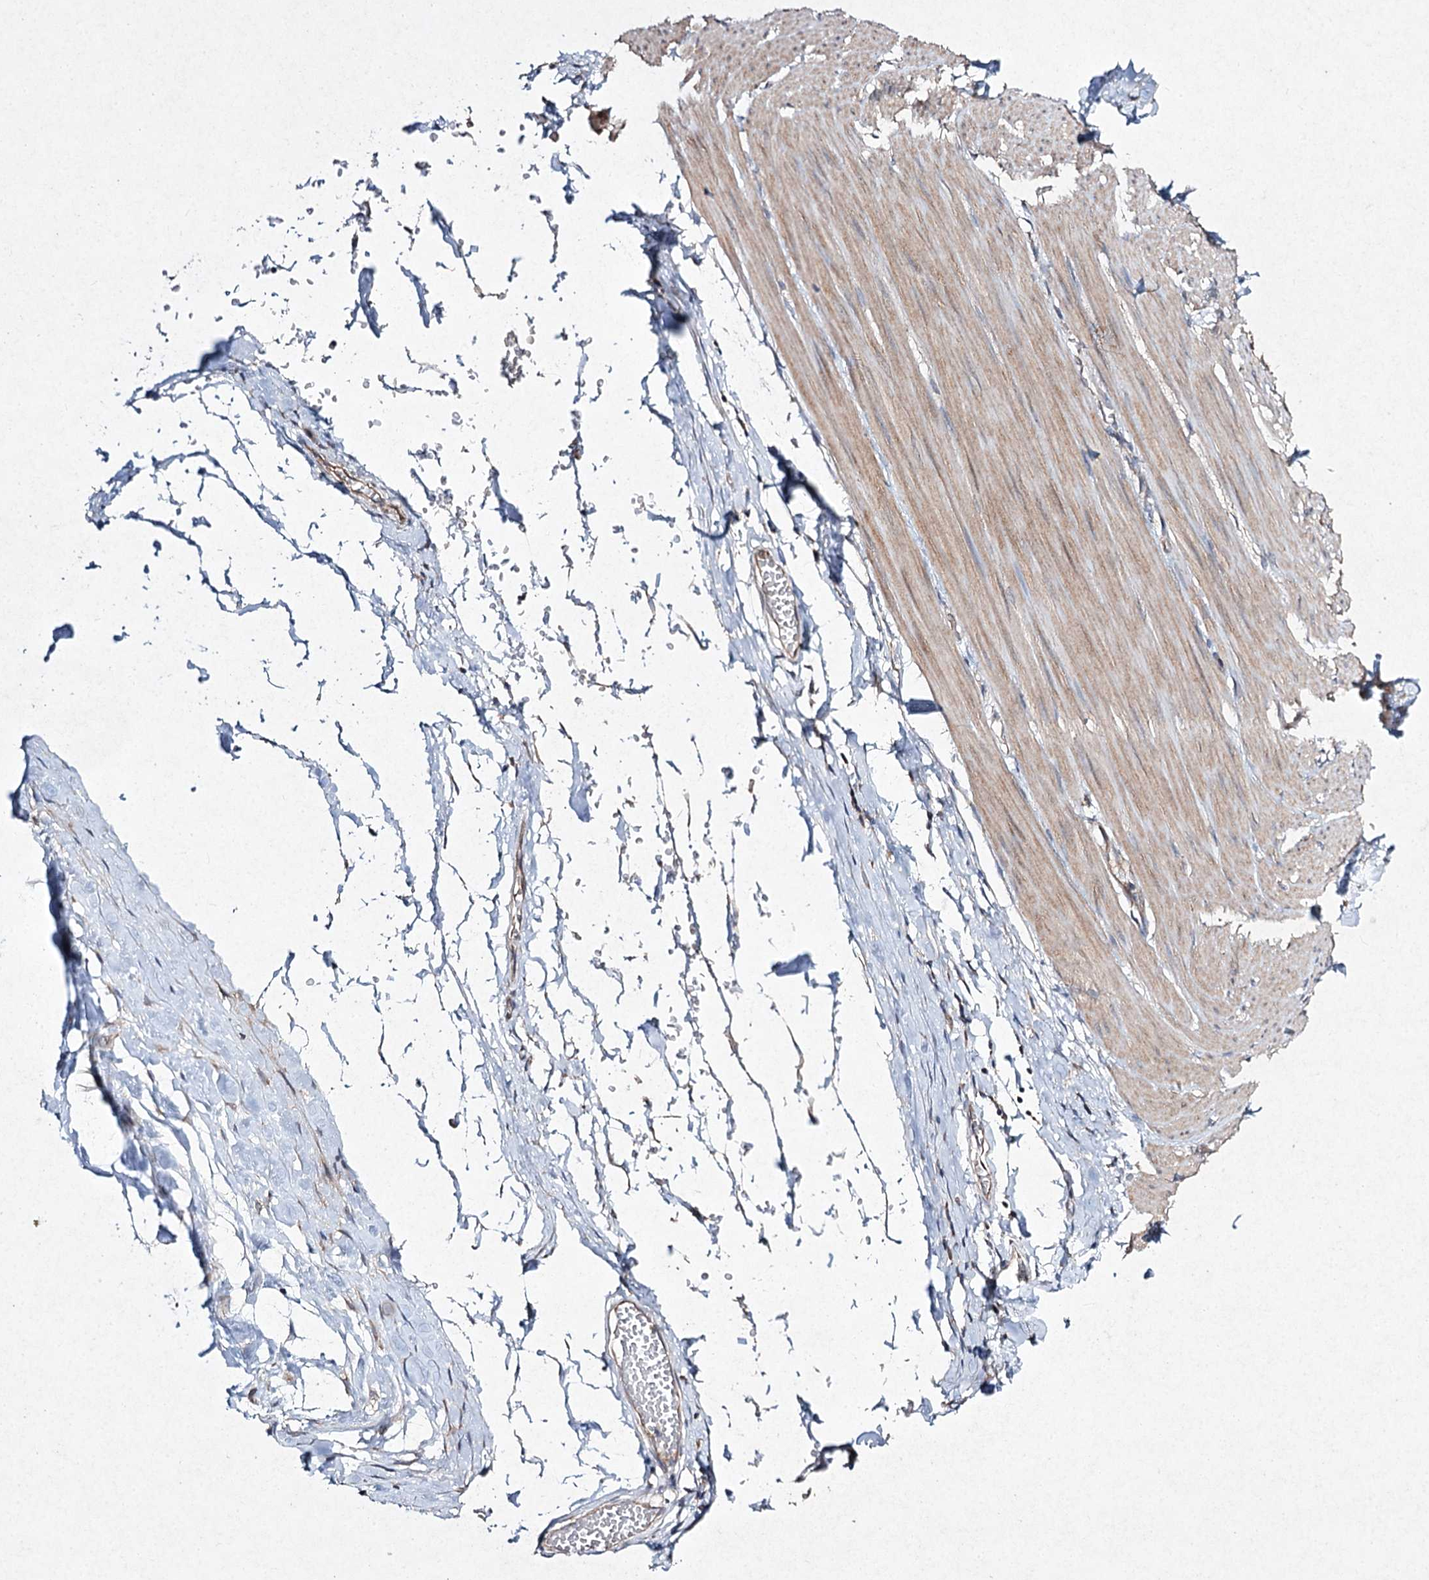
{"staining": {"intensity": "moderate", "quantity": ">75%", "location": "cytoplasmic/membranous"}, "tissue": "smooth muscle", "cell_type": "Smooth muscle cells", "image_type": "normal", "snomed": [{"axis": "morphology", "description": "Normal tissue, NOS"}, {"axis": "morphology", "description": "Adenocarcinoma, NOS"}, {"axis": "topography", "description": "Colon"}, {"axis": "topography", "description": "Peripheral nerve tissue"}], "caption": "The photomicrograph displays a brown stain indicating the presence of a protein in the cytoplasmic/membranous of smooth muscle cells in smooth muscle. (Brightfield microscopy of DAB IHC at high magnification).", "gene": "FANCL", "patient": {"sex": "male", "age": 14}}